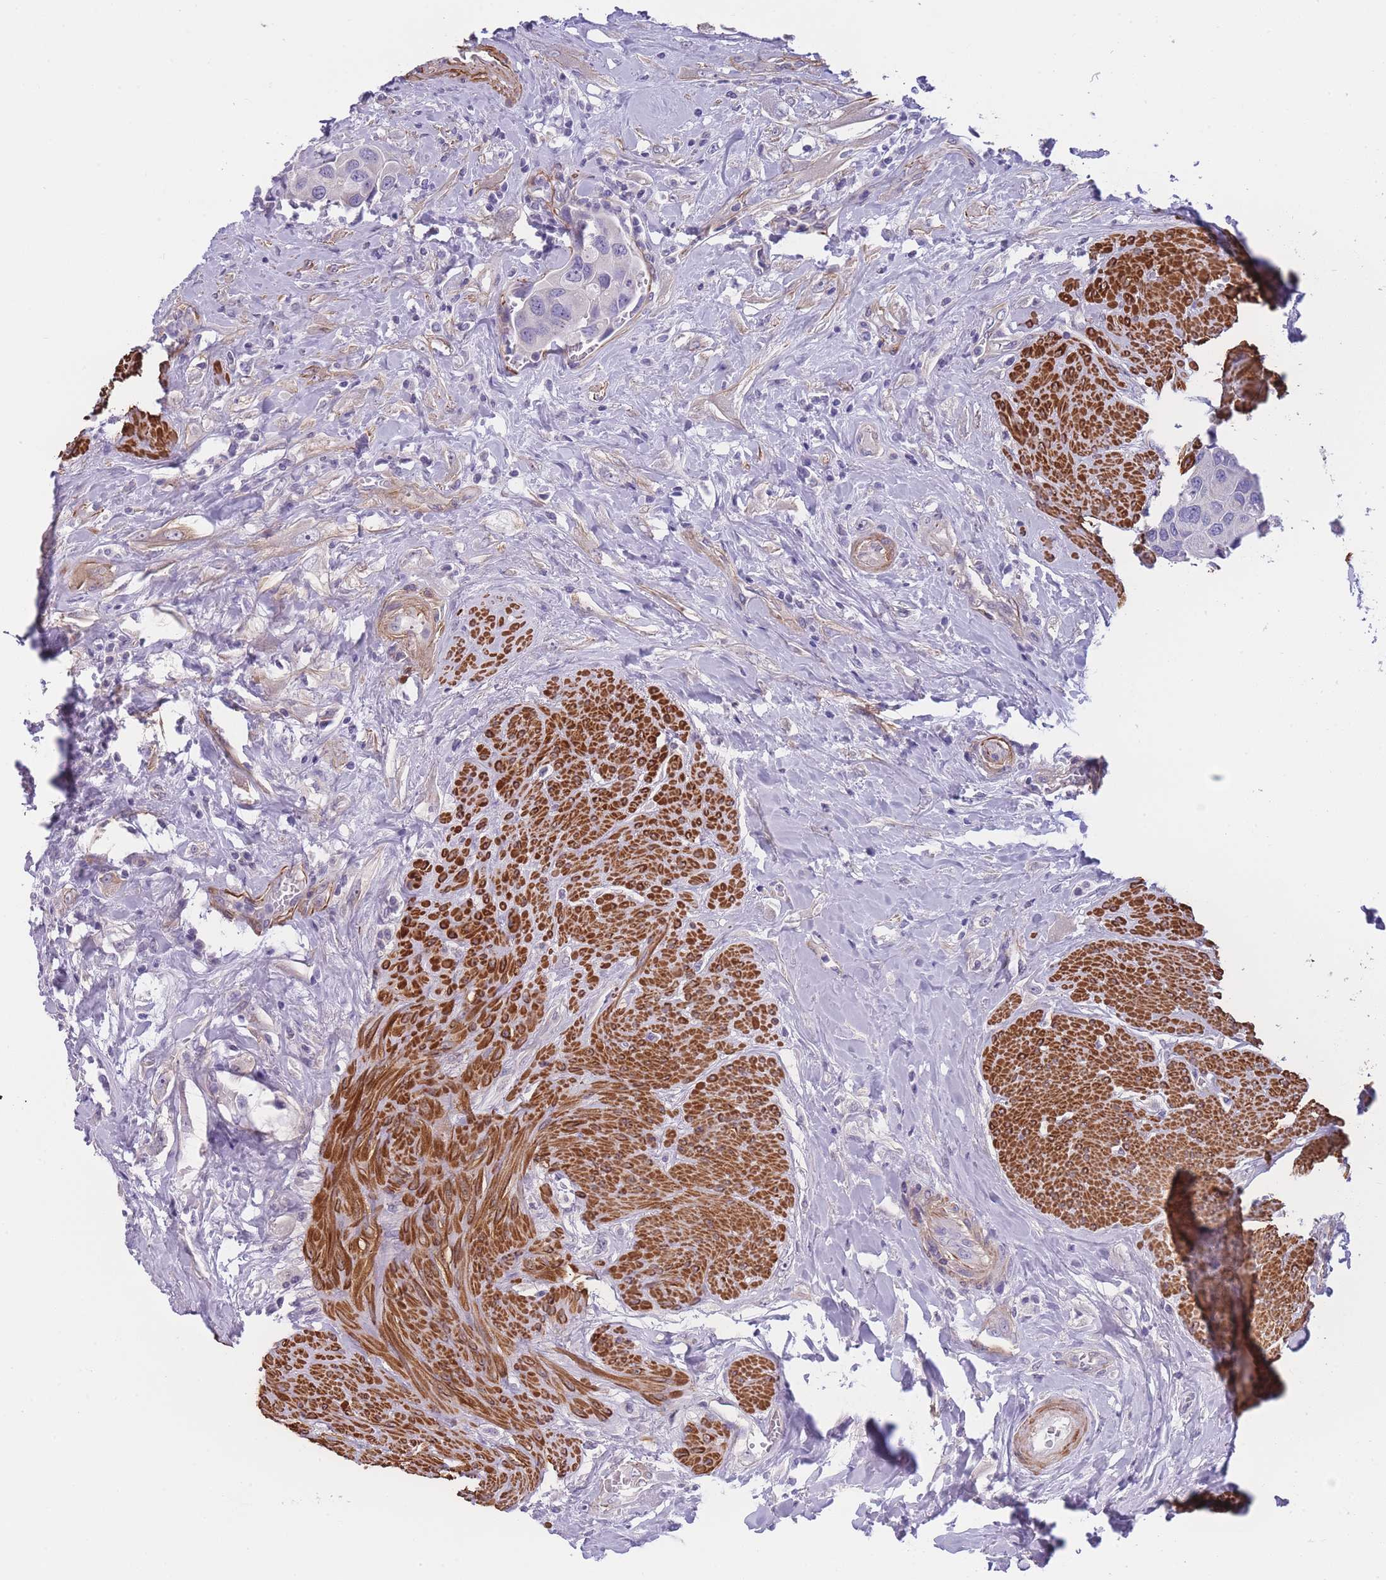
{"staining": {"intensity": "negative", "quantity": "none", "location": "none"}, "tissue": "urothelial cancer", "cell_type": "Tumor cells", "image_type": "cancer", "snomed": [{"axis": "morphology", "description": "Urothelial carcinoma, High grade"}, {"axis": "topography", "description": "Urinary bladder"}], "caption": "High-grade urothelial carcinoma was stained to show a protein in brown. There is no significant expression in tumor cells.", "gene": "FAM124A", "patient": {"sex": "male", "age": 74}}